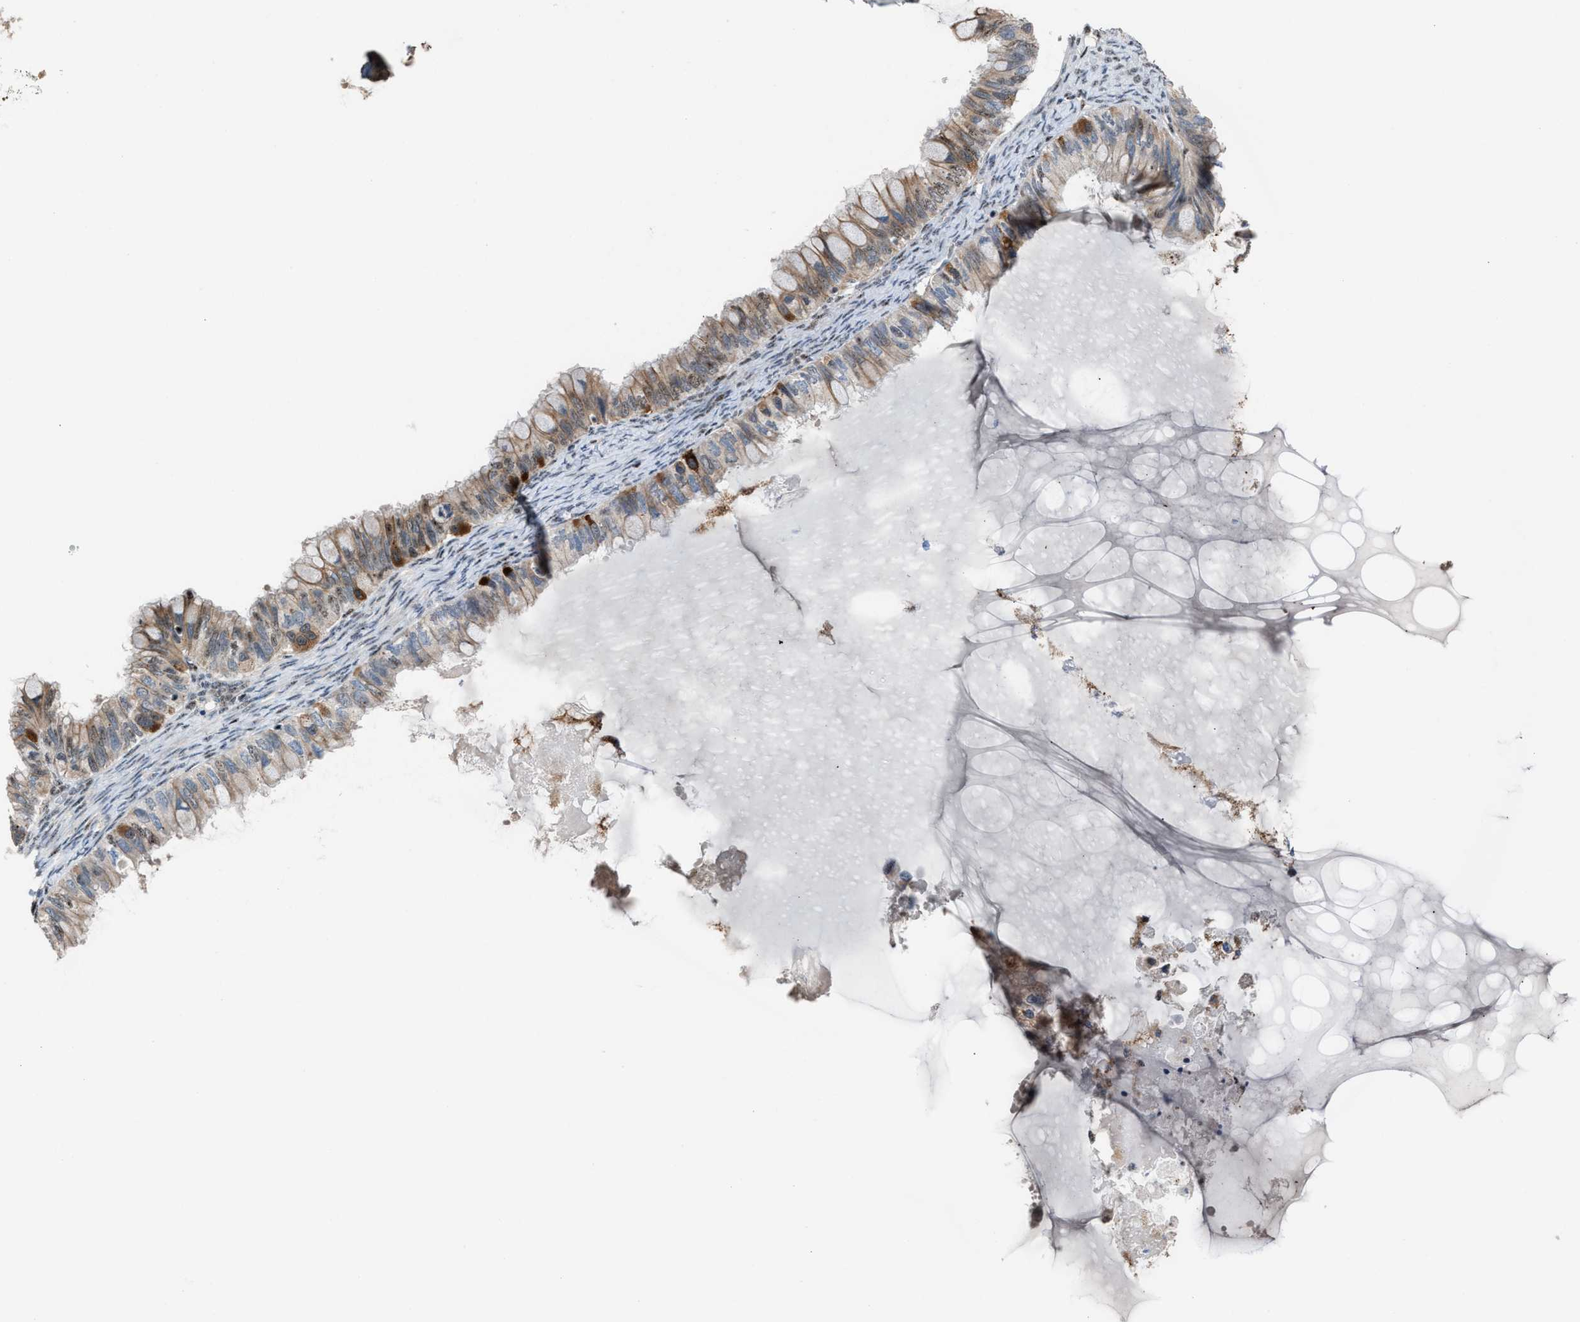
{"staining": {"intensity": "moderate", "quantity": "25%-75%", "location": "cytoplasmic/membranous"}, "tissue": "ovarian cancer", "cell_type": "Tumor cells", "image_type": "cancer", "snomed": [{"axis": "morphology", "description": "Cystadenocarcinoma, mucinous, NOS"}, {"axis": "topography", "description": "Ovary"}], "caption": "Protein staining demonstrates moderate cytoplasmic/membranous staining in approximately 25%-75% of tumor cells in ovarian cancer.", "gene": "CENPP", "patient": {"sex": "female", "age": 80}}